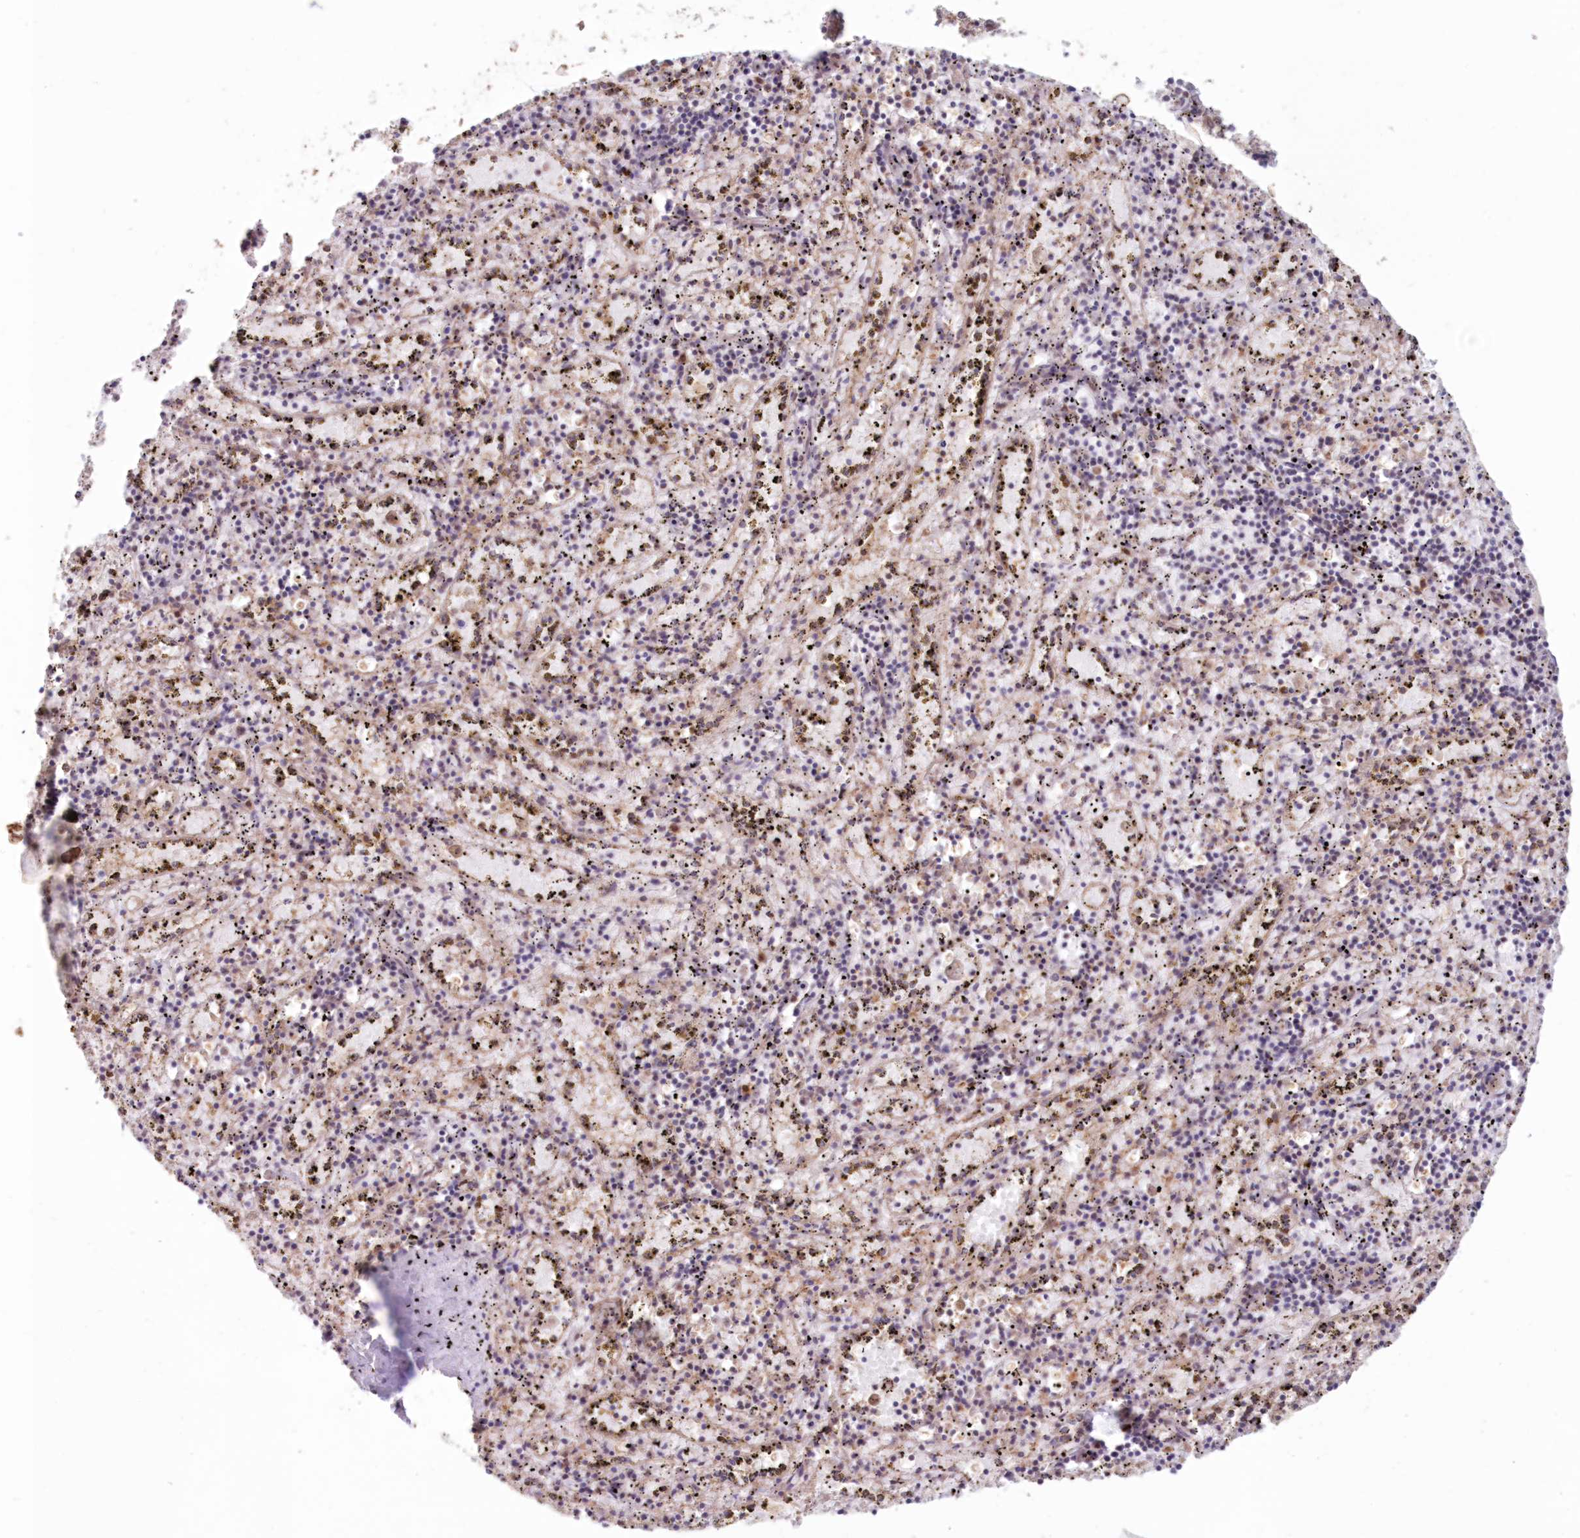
{"staining": {"intensity": "moderate", "quantity": "25%-75%", "location": "cytoplasmic/membranous"}, "tissue": "spleen", "cell_type": "Cells in red pulp", "image_type": "normal", "snomed": [{"axis": "morphology", "description": "Normal tissue, NOS"}, {"axis": "topography", "description": "Spleen"}], "caption": "DAB immunohistochemical staining of benign spleen shows moderate cytoplasmic/membranous protein staining in about 25%-75% of cells in red pulp.", "gene": "PCYOX1L", "patient": {"sex": "male", "age": 11}}